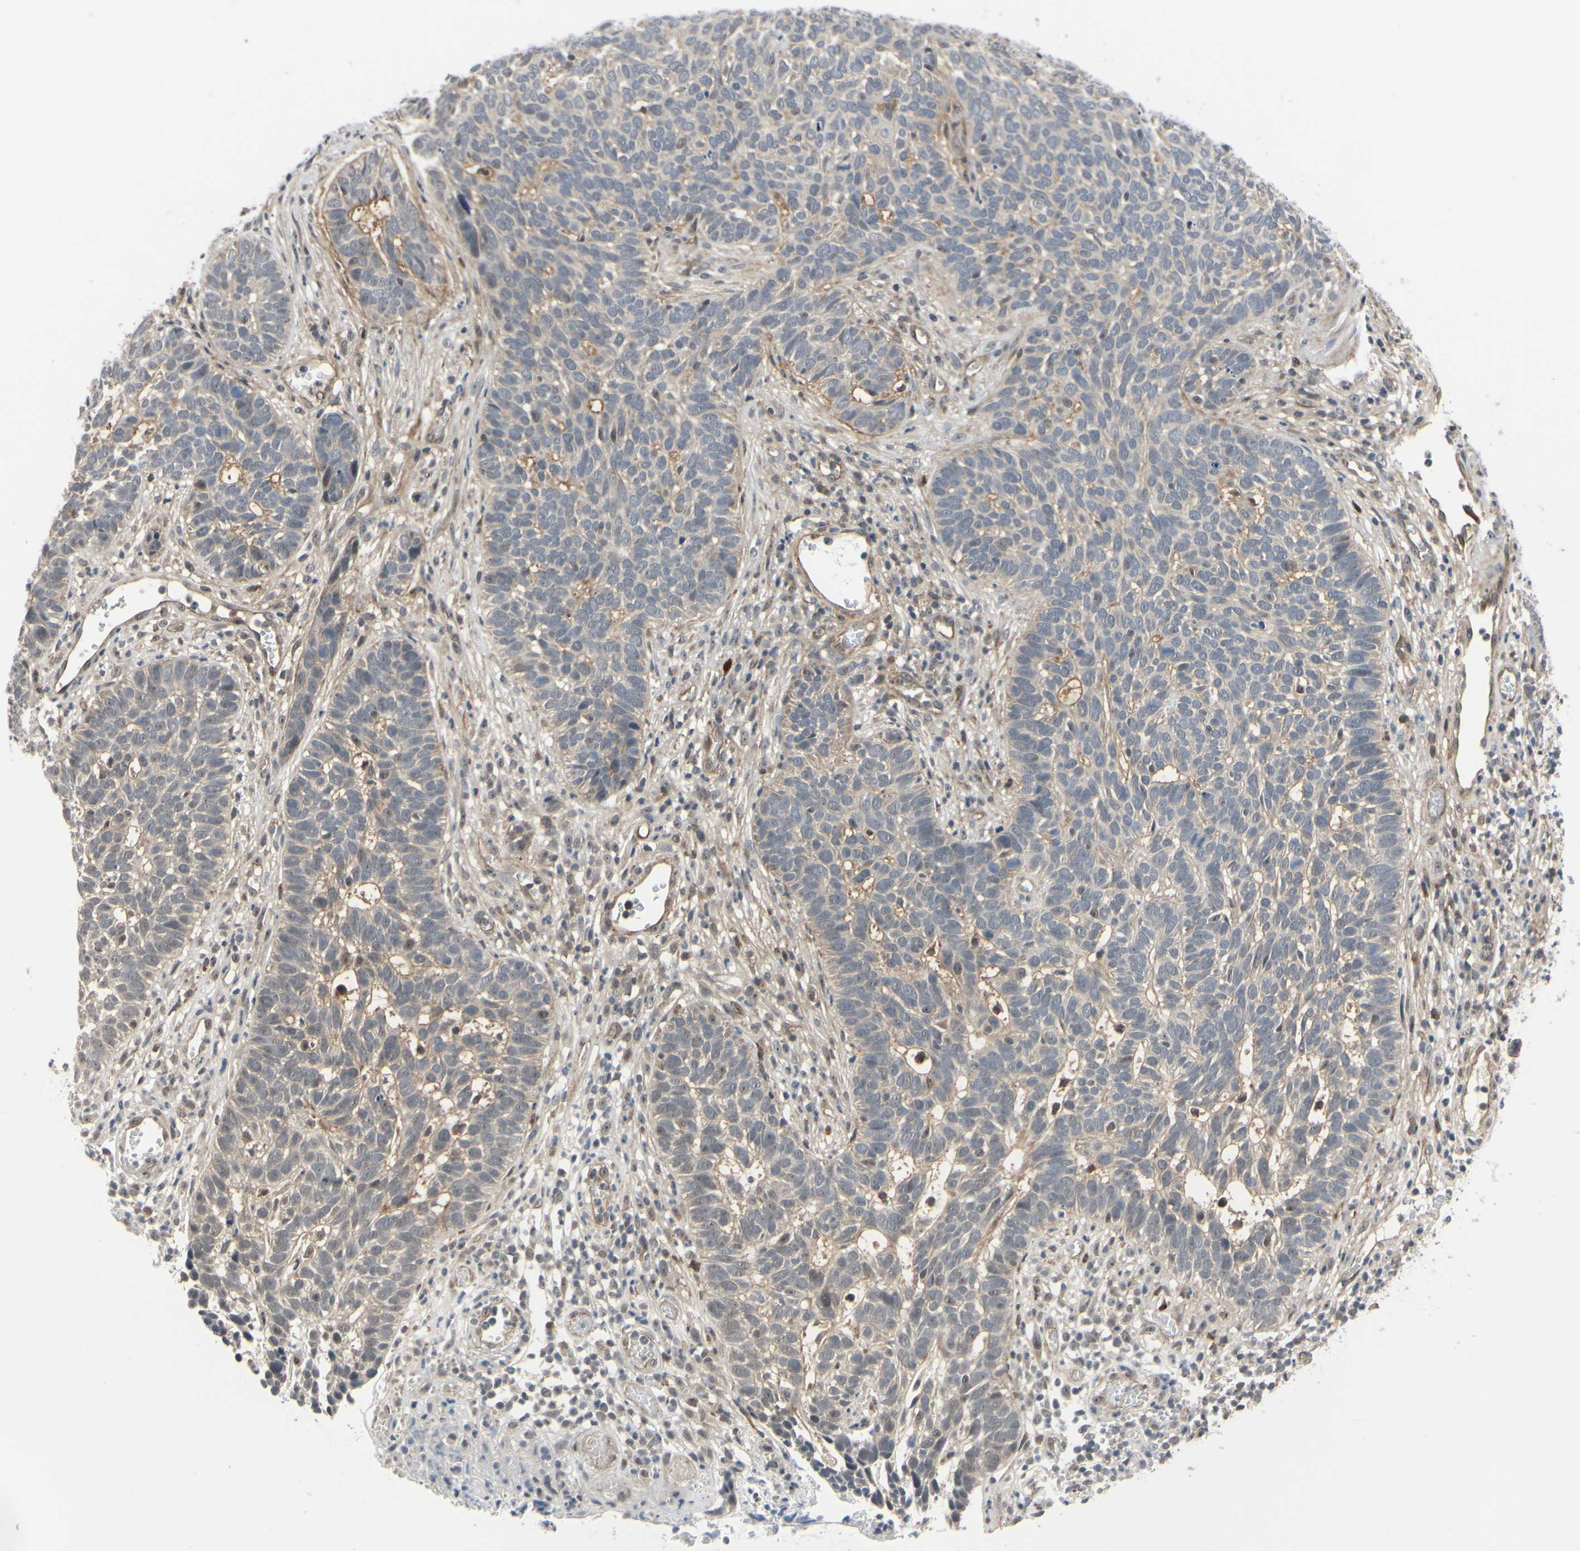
{"staining": {"intensity": "negative", "quantity": "none", "location": "none"}, "tissue": "skin cancer", "cell_type": "Tumor cells", "image_type": "cancer", "snomed": [{"axis": "morphology", "description": "Basal cell carcinoma"}, {"axis": "topography", "description": "Skin"}], "caption": "High magnification brightfield microscopy of skin cancer stained with DAB (brown) and counterstained with hematoxylin (blue): tumor cells show no significant staining.", "gene": "COMMD9", "patient": {"sex": "male", "age": 87}}